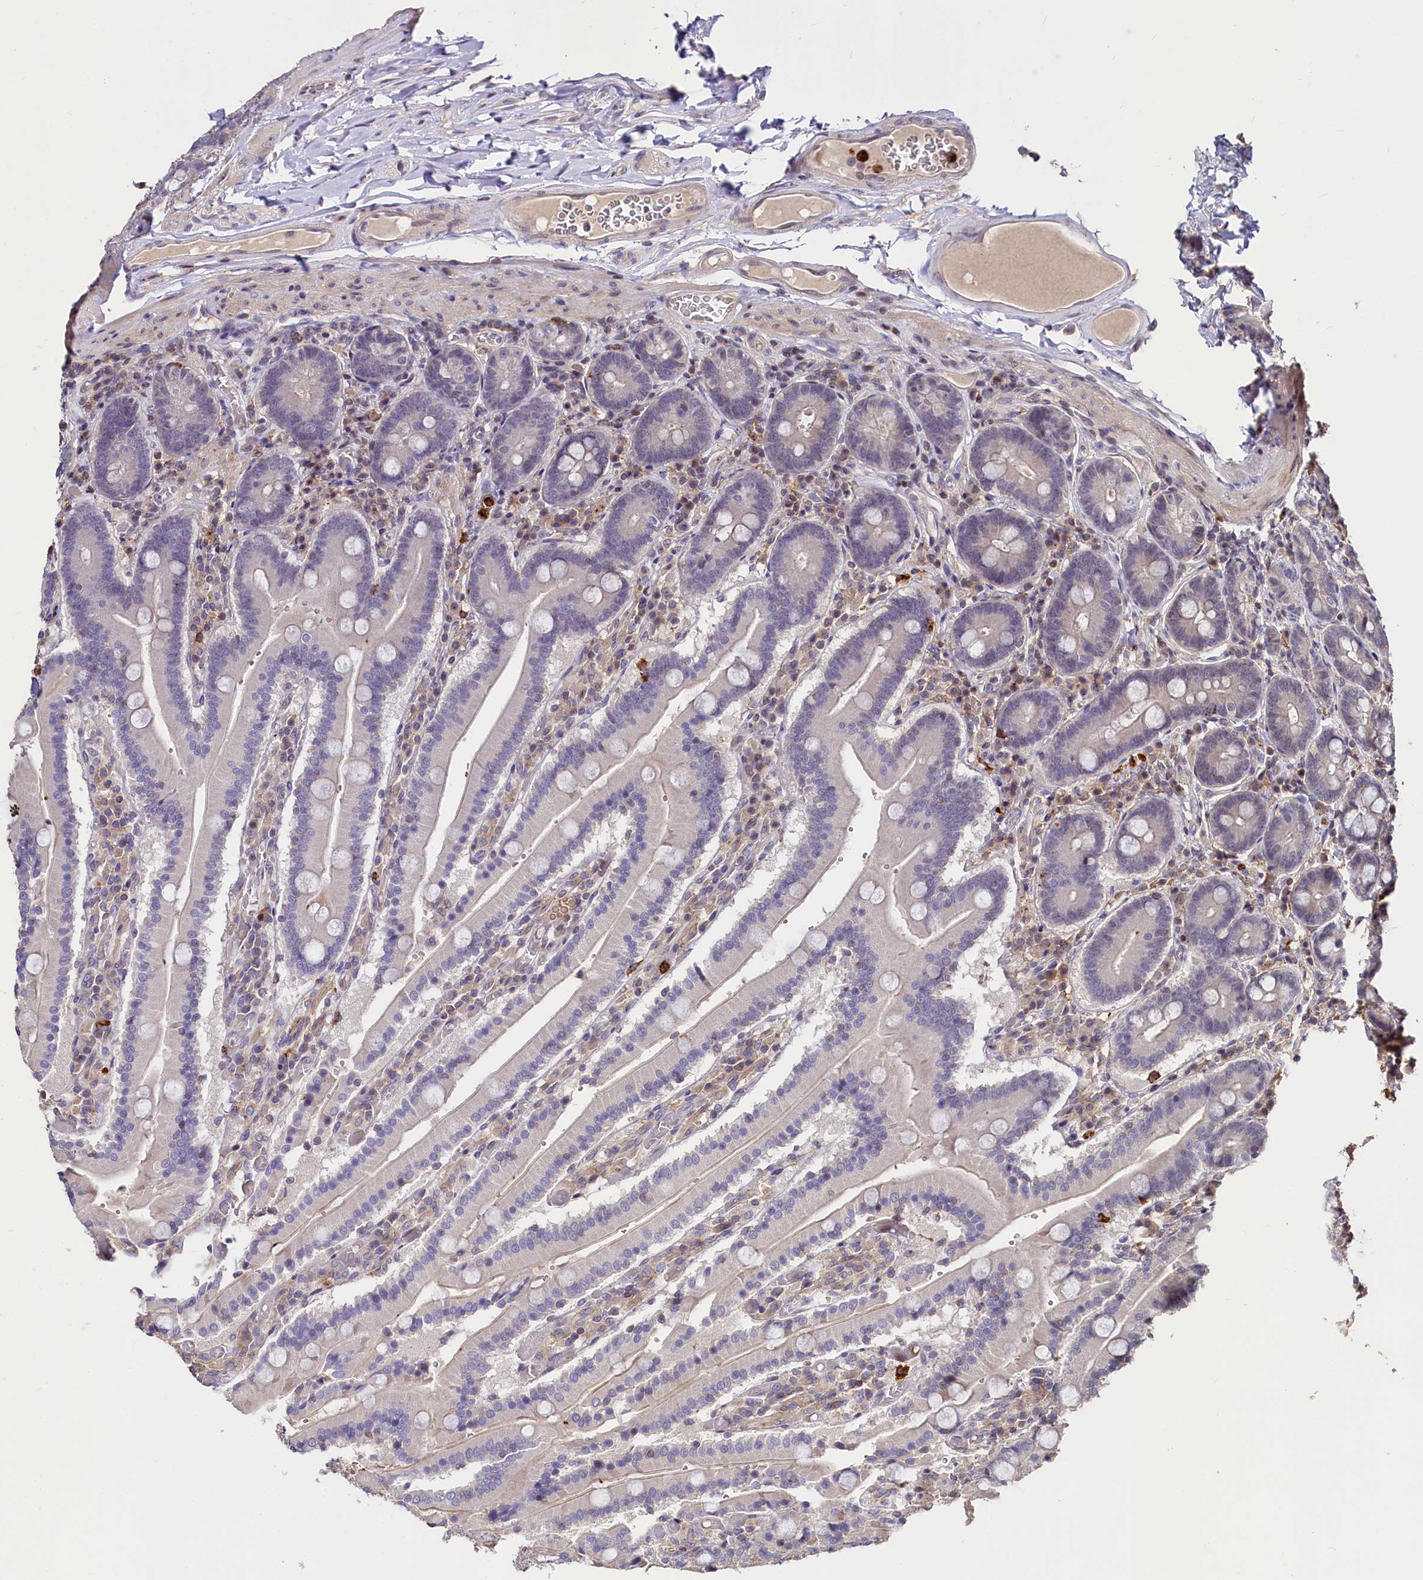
{"staining": {"intensity": "weak", "quantity": "<25%", "location": "cytoplasmic/membranous"}, "tissue": "duodenum", "cell_type": "Glandular cells", "image_type": "normal", "snomed": [{"axis": "morphology", "description": "Normal tissue, NOS"}, {"axis": "topography", "description": "Duodenum"}], "caption": "Glandular cells show no significant protein staining in normal duodenum. (DAB immunohistochemistry (IHC) visualized using brightfield microscopy, high magnification).", "gene": "ATG101", "patient": {"sex": "female", "age": 62}}